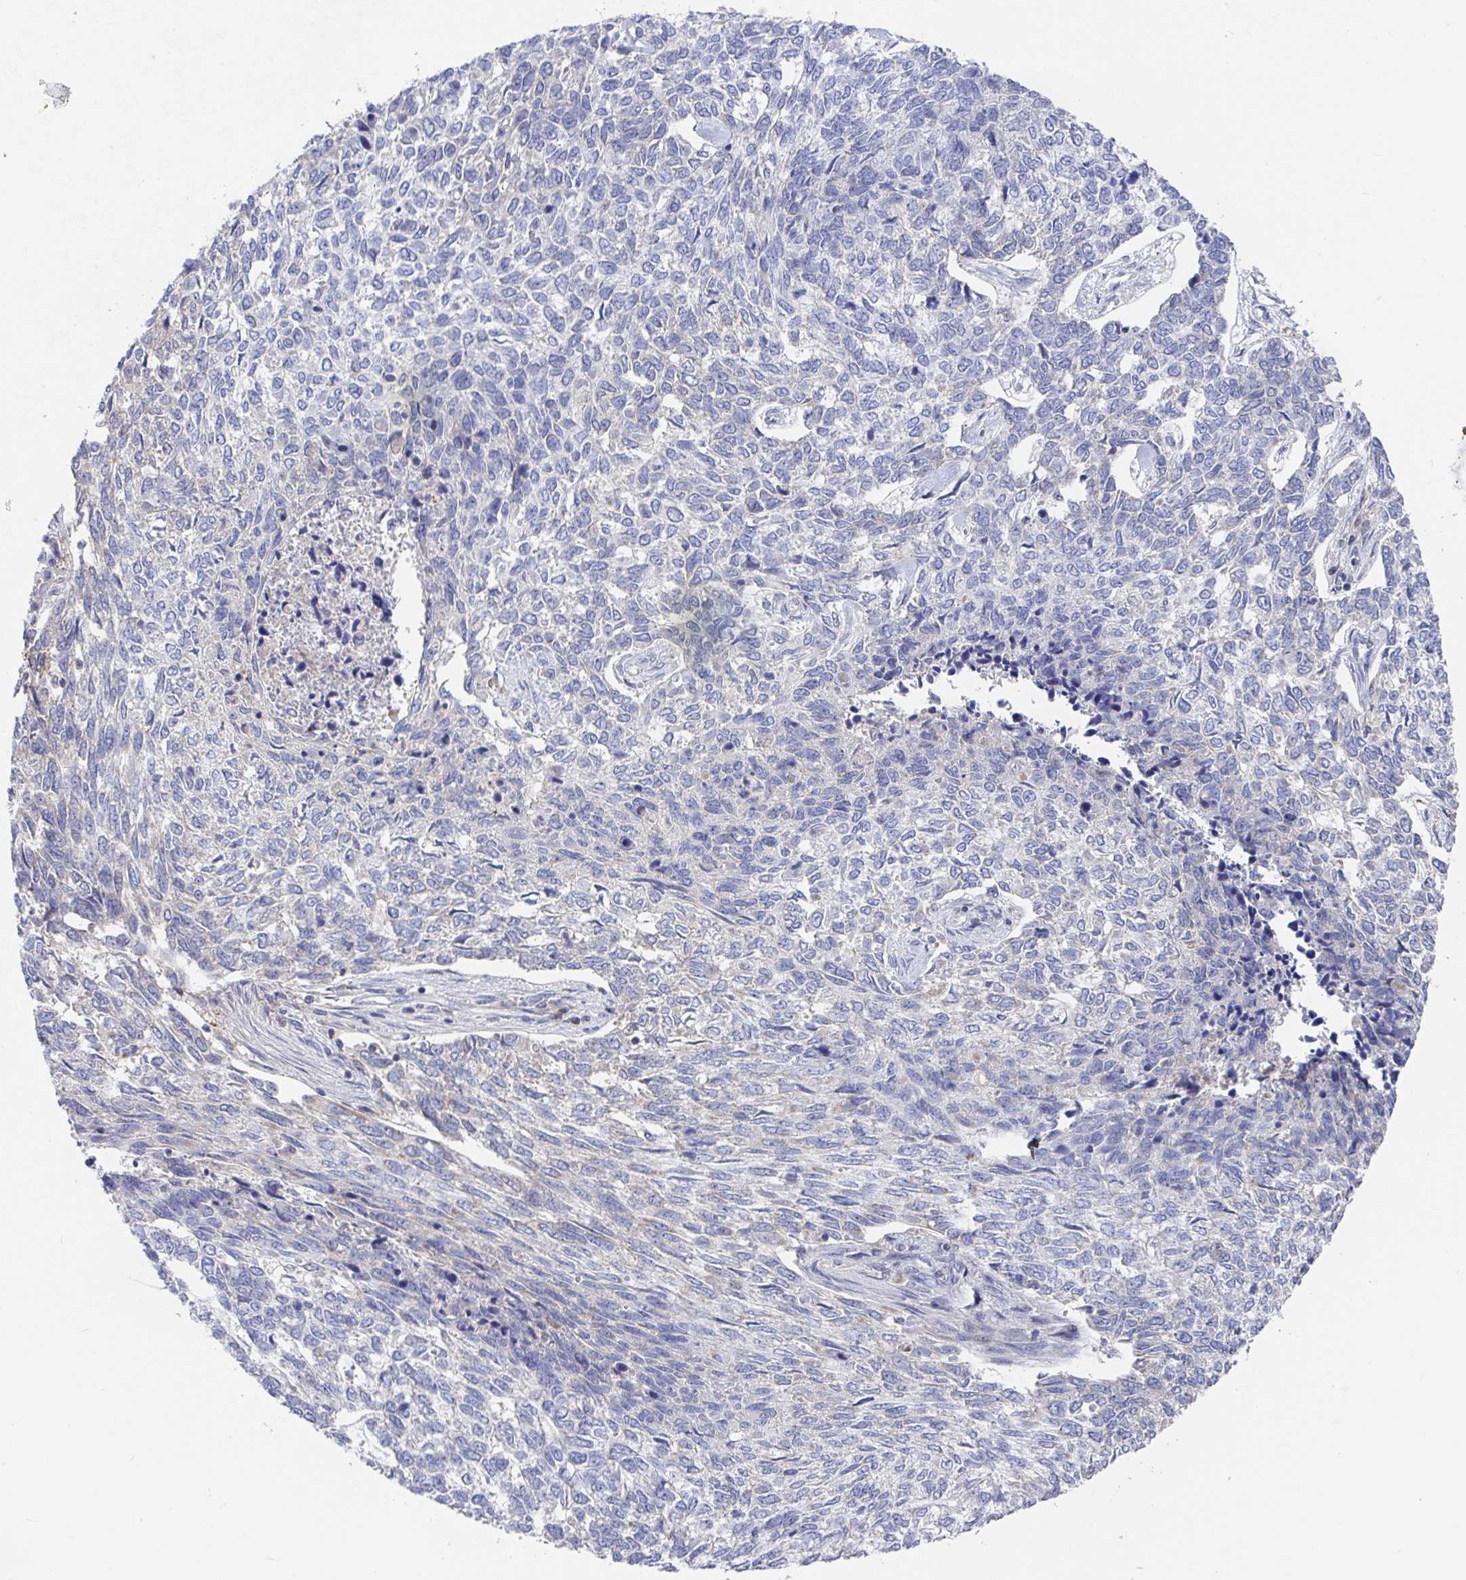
{"staining": {"intensity": "negative", "quantity": "none", "location": "none"}, "tissue": "skin cancer", "cell_type": "Tumor cells", "image_type": "cancer", "snomed": [{"axis": "morphology", "description": "Basal cell carcinoma"}, {"axis": "topography", "description": "Skin"}], "caption": "IHC photomicrograph of neoplastic tissue: human basal cell carcinoma (skin) stained with DAB shows no significant protein positivity in tumor cells.", "gene": "GPR148", "patient": {"sex": "female", "age": 65}}